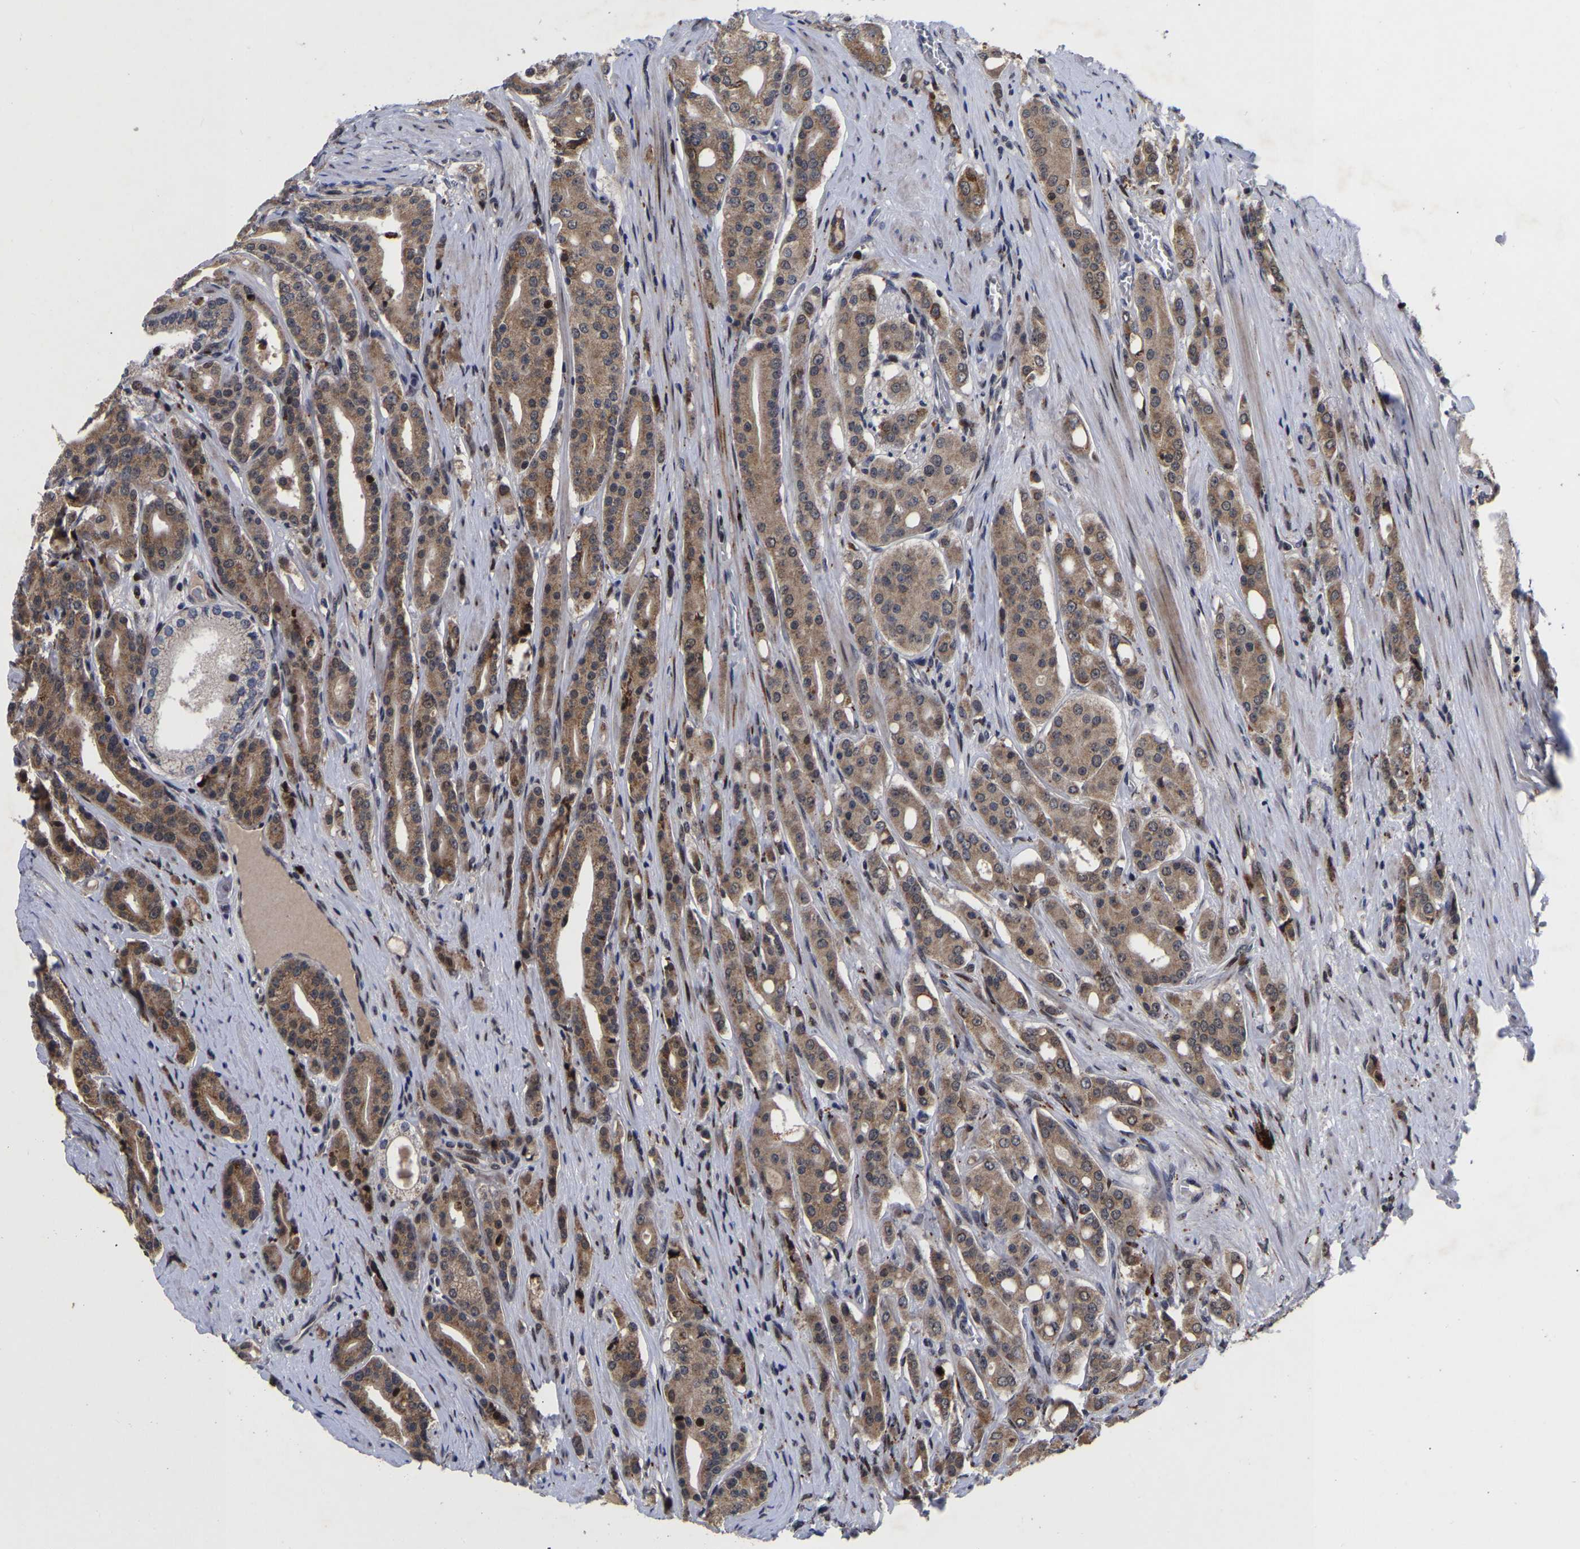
{"staining": {"intensity": "moderate", "quantity": ">75%", "location": "cytoplasmic/membranous"}, "tissue": "prostate cancer", "cell_type": "Tumor cells", "image_type": "cancer", "snomed": [{"axis": "morphology", "description": "Adenocarcinoma, High grade"}, {"axis": "topography", "description": "Prostate"}], "caption": "This is an image of immunohistochemistry staining of high-grade adenocarcinoma (prostate), which shows moderate positivity in the cytoplasmic/membranous of tumor cells.", "gene": "JUNB", "patient": {"sex": "male", "age": 71}}